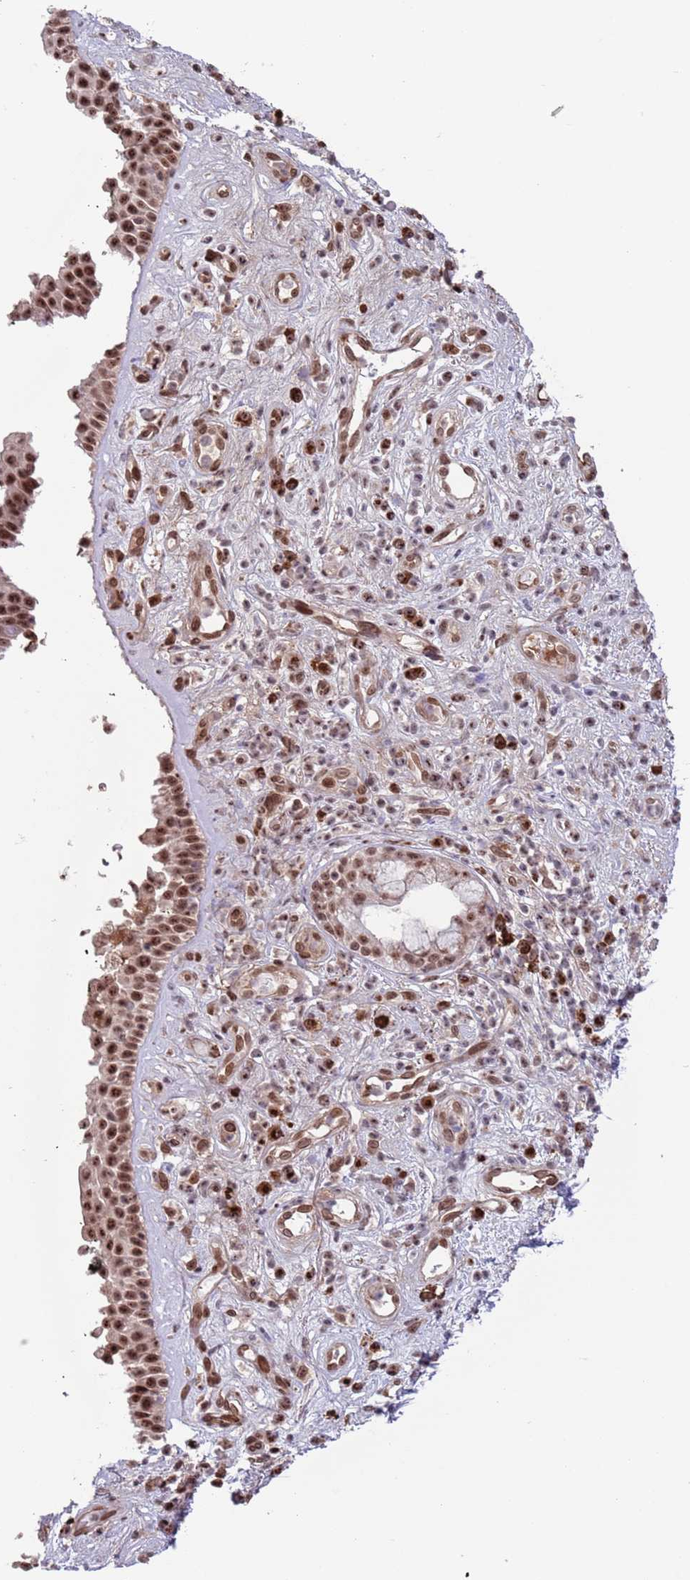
{"staining": {"intensity": "strong", "quantity": ">75%", "location": "nuclear"}, "tissue": "nasopharynx", "cell_type": "Respiratory epithelial cells", "image_type": "normal", "snomed": [{"axis": "morphology", "description": "Normal tissue, NOS"}, {"axis": "morphology", "description": "Squamous cell carcinoma, NOS"}, {"axis": "topography", "description": "Nasopharynx"}, {"axis": "topography", "description": "Head-Neck"}], "caption": "Human nasopharynx stained with a brown dye shows strong nuclear positive expression in about >75% of respiratory epithelial cells.", "gene": "SIPA1L3", "patient": {"sex": "male", "age": 85}}